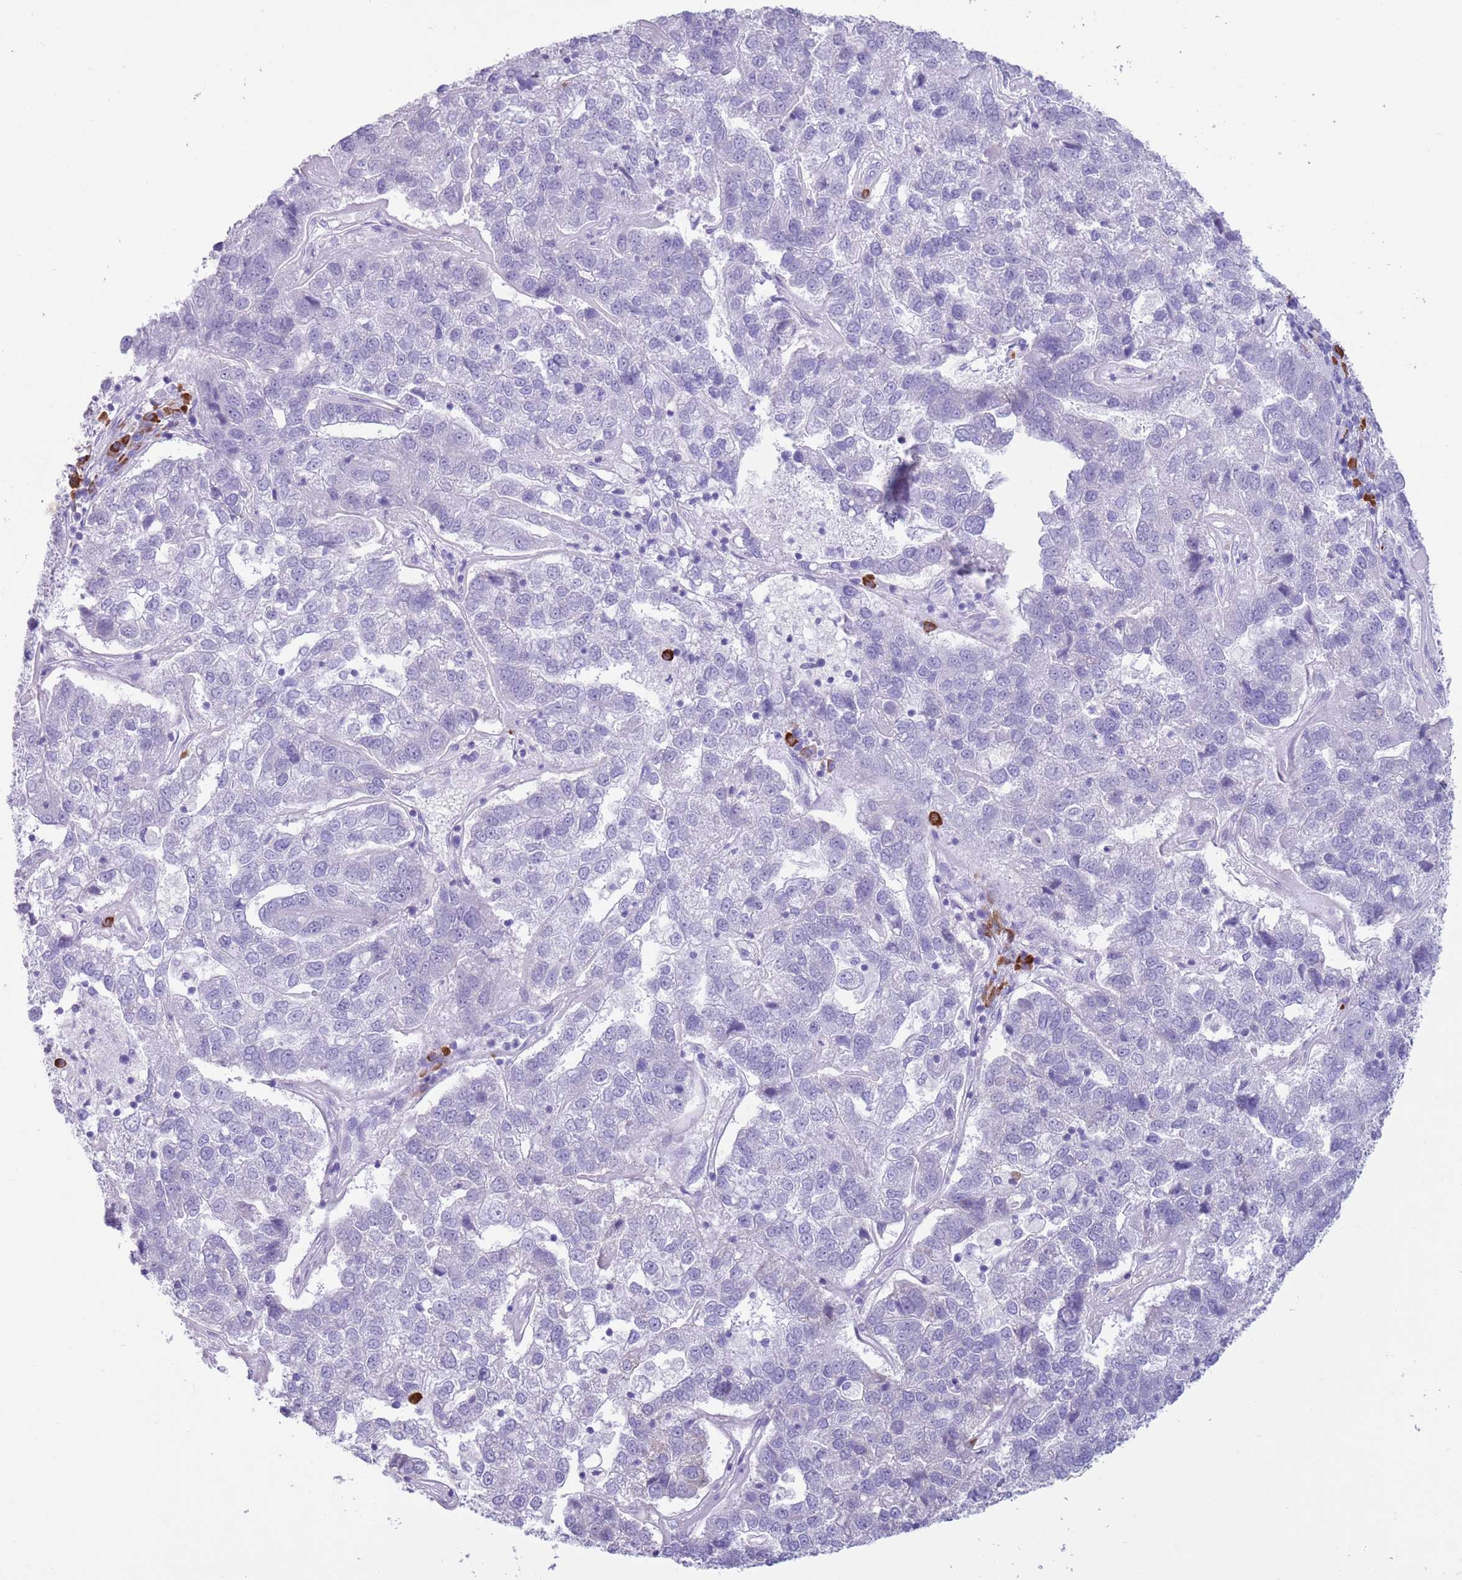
{"staining": {"intensity": "negative", "quantity": "none", "location": "none"}, "tissue": "pancreatic cancer", "cell_type": "Tumor cells", "image_type": "cancer", "snomed": [{"axis": "morphology", "description": "Adenocarcinoma, NOS"}, {"axis": "topography", "description": "Pancreas"}], "caption": "This is an immunohistochemistry (IHC) histopathology image of human pancreatic cancer. There is no expression in tumor cells.", "gene": "LY6G5B", "patient": {"sex": "female", "age": 61}}